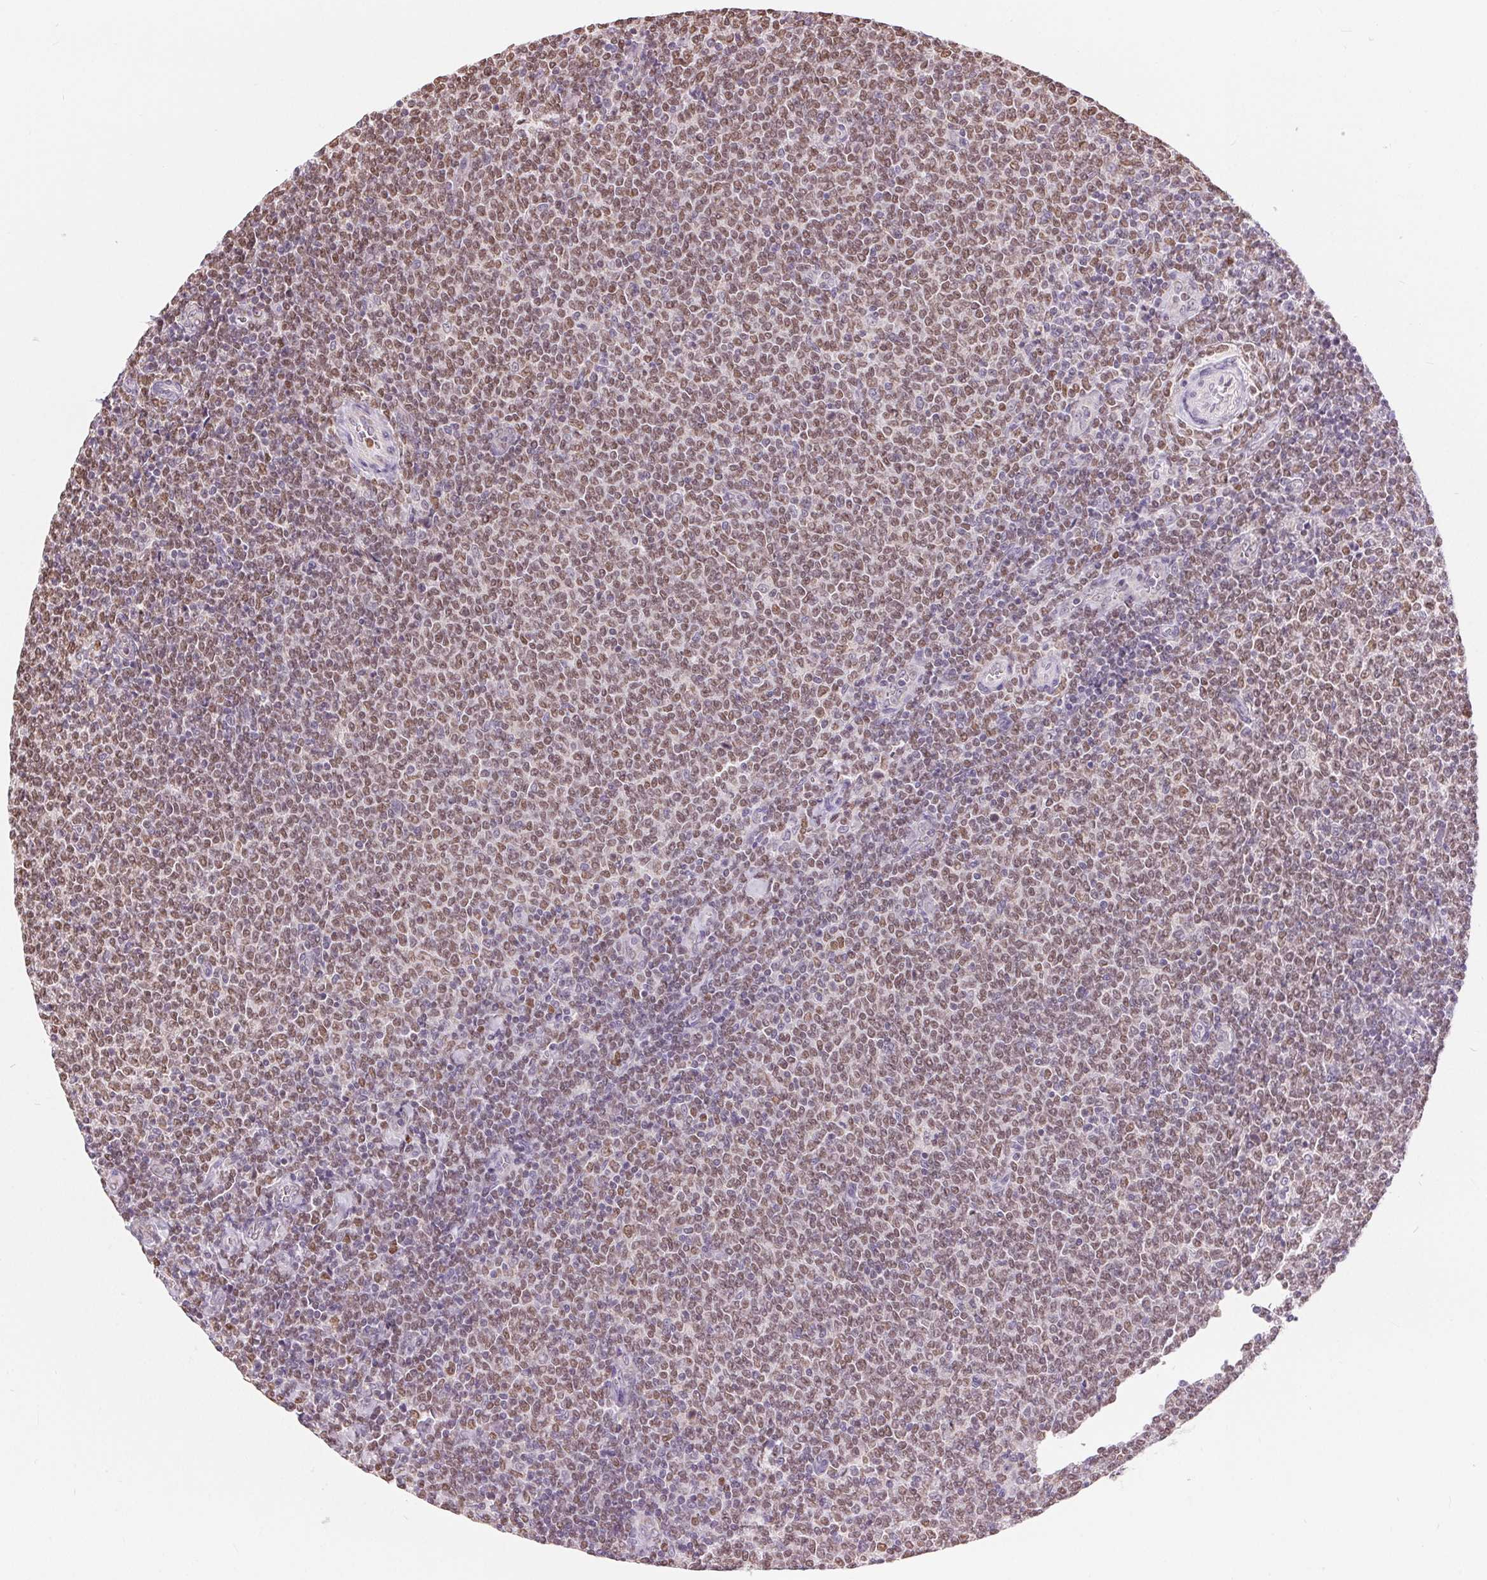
{"staining": {"intensity": "moderate", "quantity": ">75%", "location": "cytoplasmic/membranous,nuclear"}, "tissue": "lymphoma", "cell_type": "Tumor cells", "image_type": "cancer", "snomed": [{"axis": "morphology", "description": "Malignant lymphoma, non-Hodgkin's type, Low grade"}, {"axis": "topography", "description": "Lymph node"}], "caption": "A photomicrograph of human lymphoma stained for a protein exhibits moderate cytoplasmic/membranous and nuclear brown staining in tumor cells.", "gene": "POU2F2", "patient": {"sex": "male", "age": 52}}